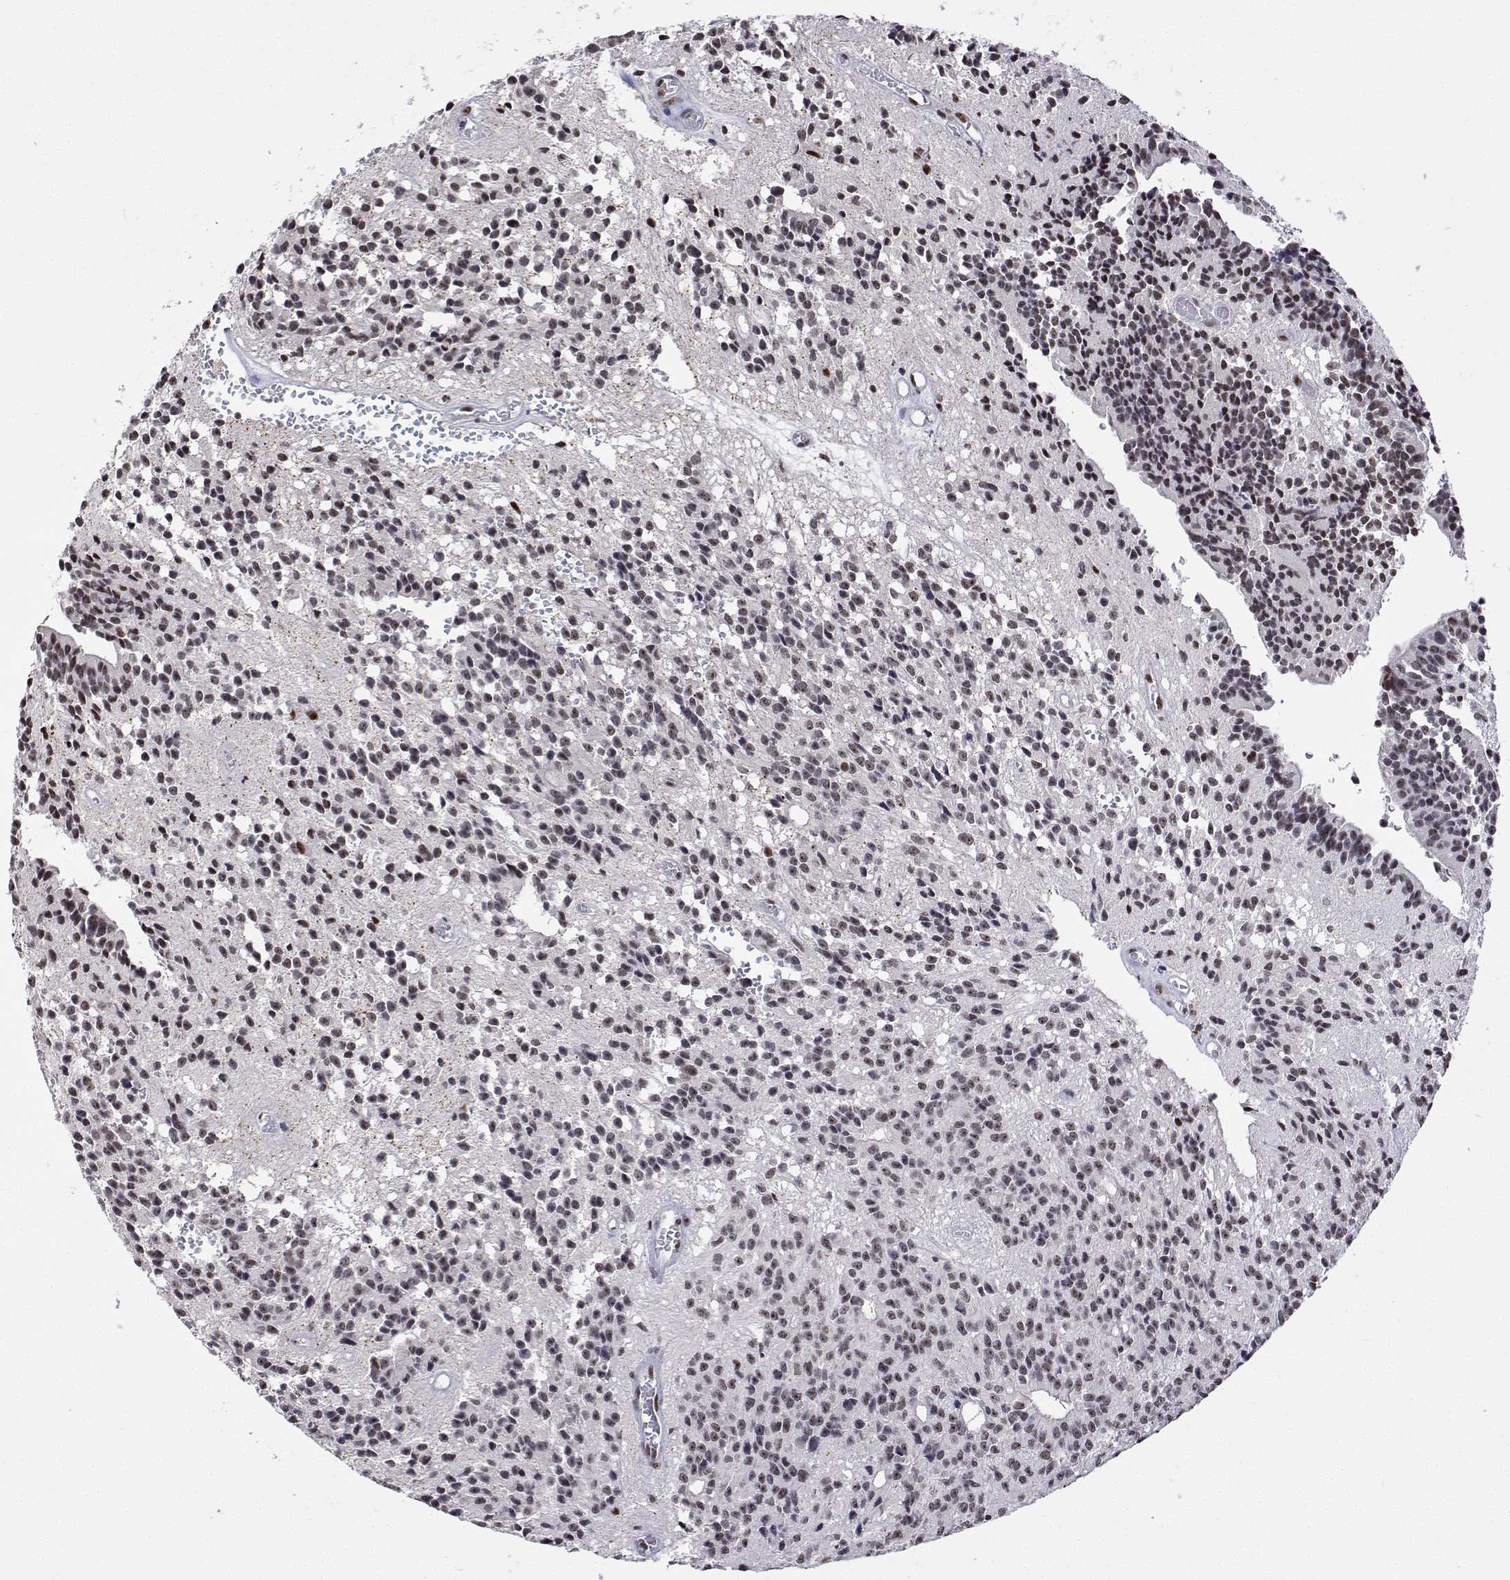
{"staining": {"intensity": "weak", "quantity": "<25%", "location": "nuclear"}, "tissue": "glioma", "cell_type": "Tumor cells", "image_type": "cancer", "snomed": [{"axis": "morphology", "description": "Glioma, malignant, Low grade"}, {"axis": "topography", "description": "Brain"}], "caption": "This image is of glioma stained with immunohistochemistry to label a protein in brown with the nuclei are counter-stained blue. There is no staining in tumor cells. (Stains: DAB (3,3'-diaminobenzidine) immunohistochemistry (IHC) with hematoxylin counter stain, Microscopy: brightfield microscopy at high magnification).", "gene": "ADAR", "patient": {"sex": "male", "age": 31}}